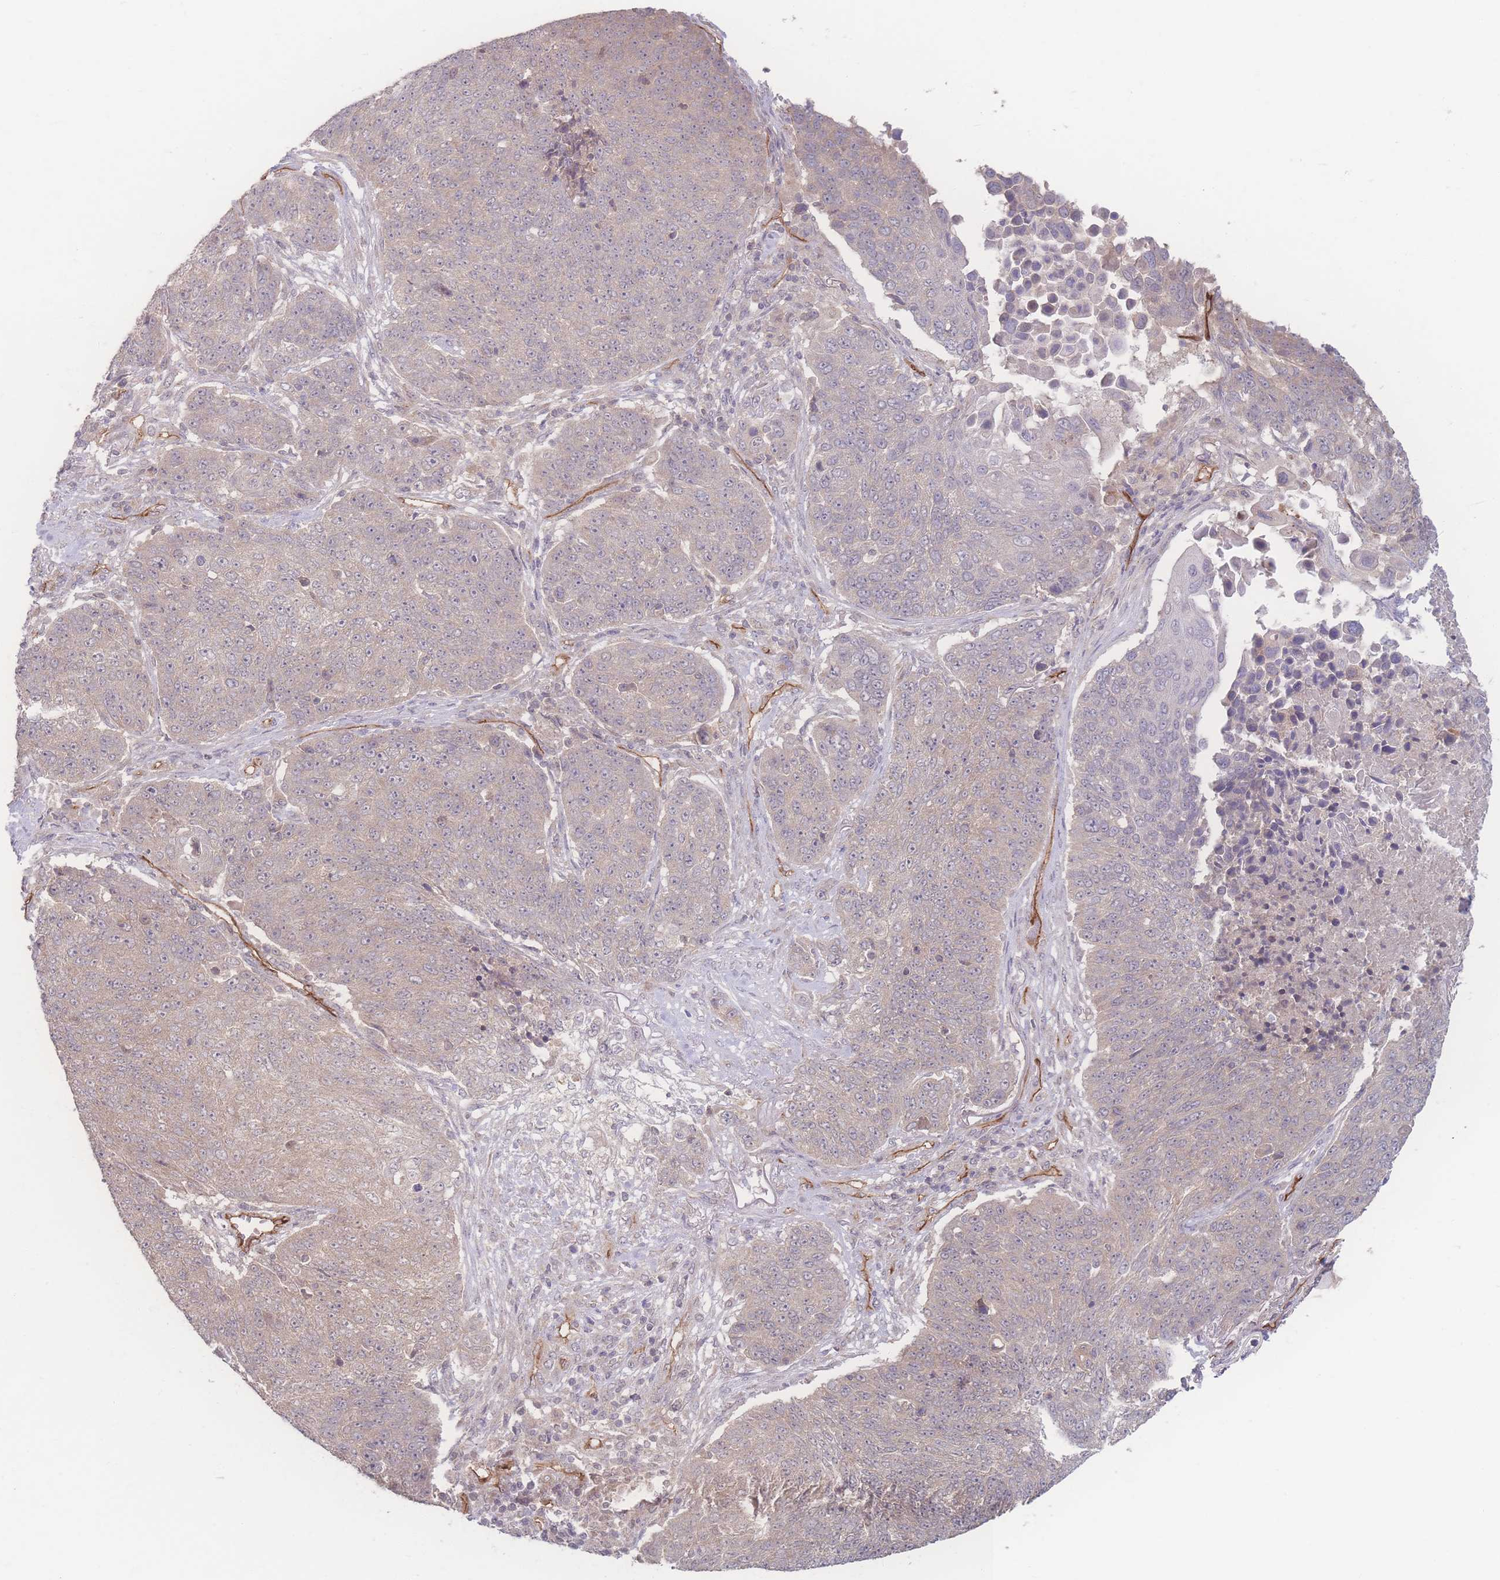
{"staining": {"intensity": "weak", "quantity": "<25%", "location": "cytoplasmic/membranous"}, "tissue": "lung cancer", "cell_type": "Tumor cells", "image_type": "cancer", "snomed": [{"axis": "morphology", "description": "Normal tissue, NOS"}, {"axis": "morphology", "description": "Squamous cell carcinoma, NOS"}, {"axis": "topography", "description": "Lymph node"}, {"axis": "topography", "description": "Lung"}], "caption": "Tumor cells show no significant staining in lung cancer.", "gene": "INSR", "patient": {"sex": "male", "age": 66}}